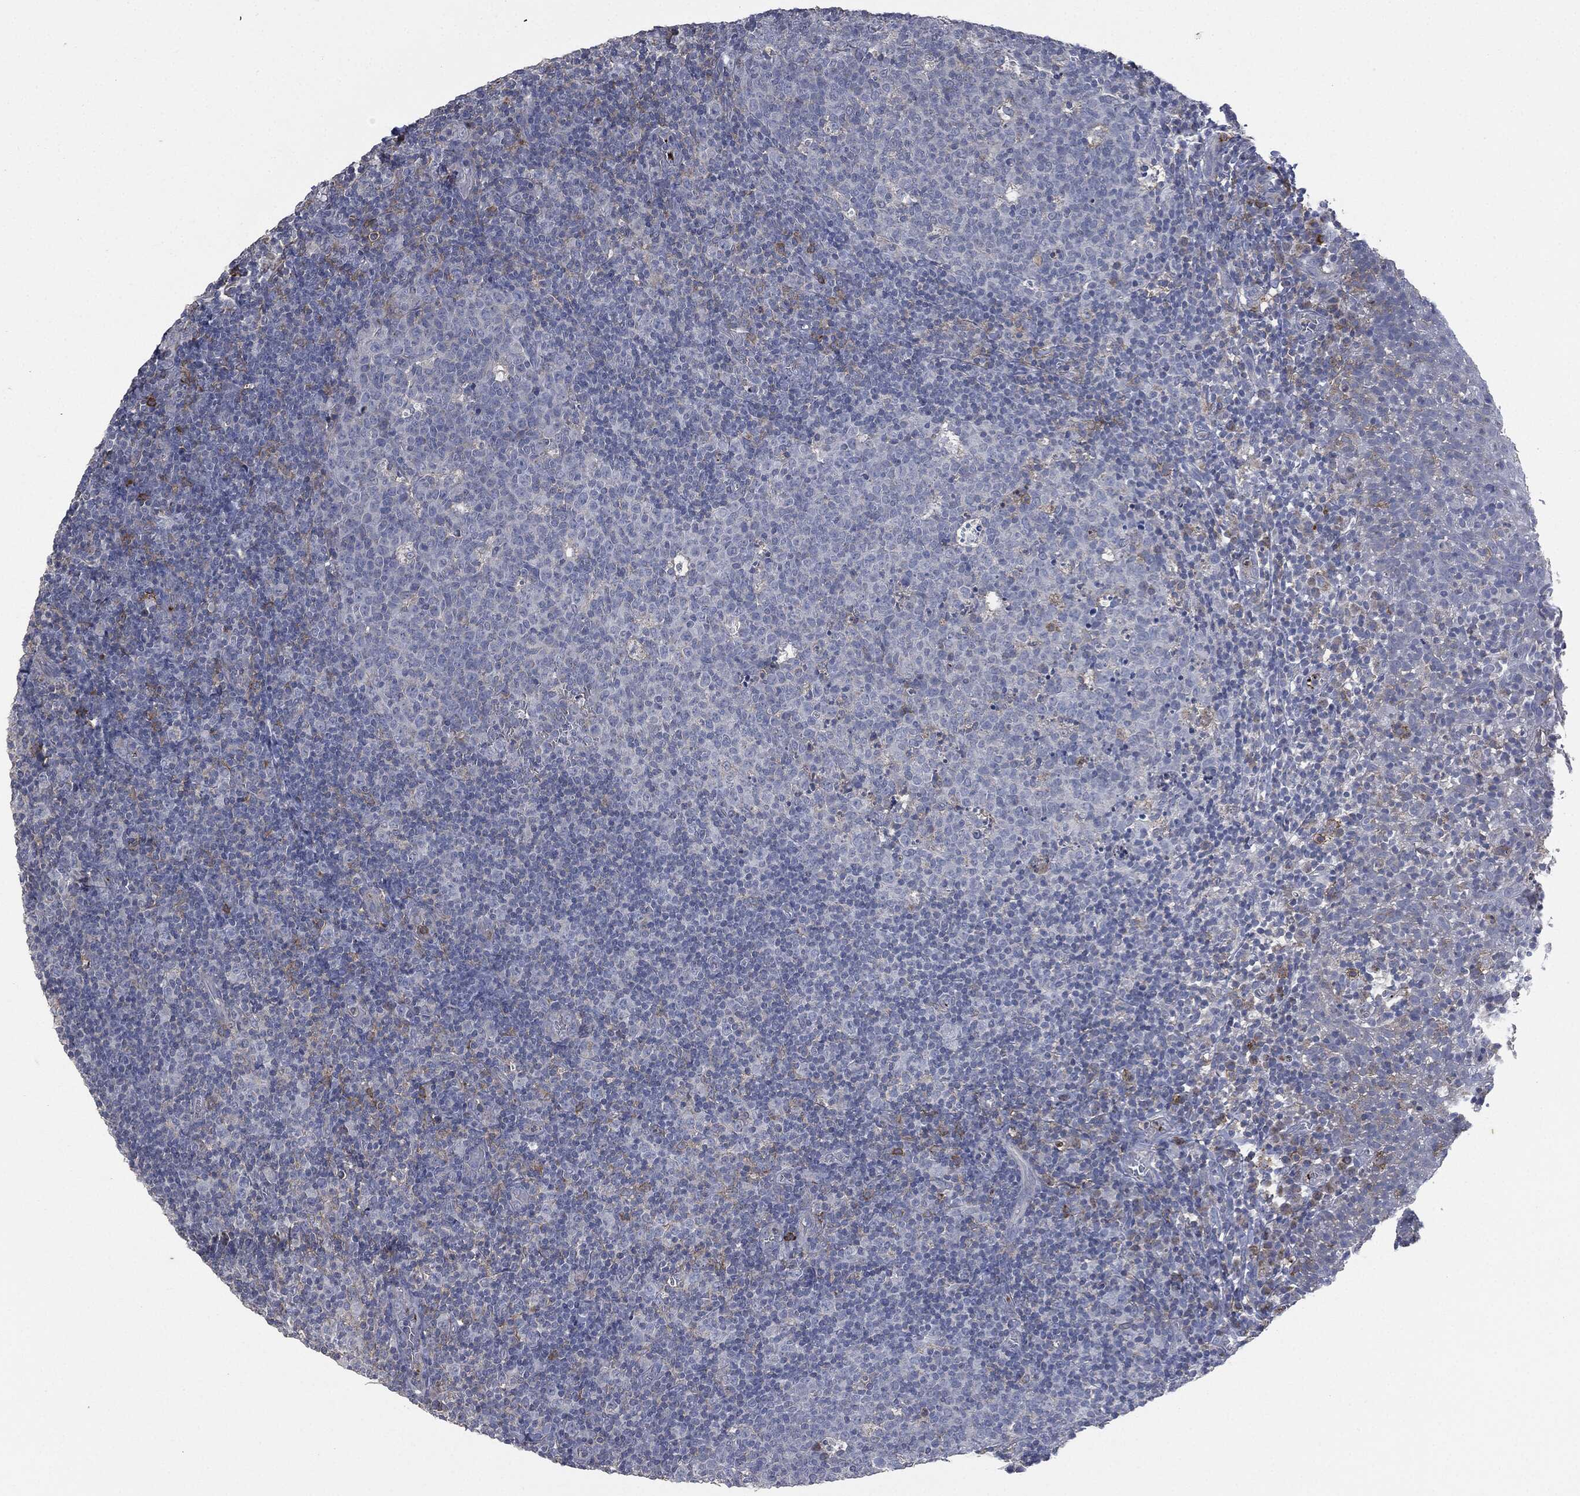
{"staining": {"intensity": "negative", "quantity": "none", "location": "none"}, "tissue": "tonsil", "cell_type": "Germinal center cells", "image_type": "normal", "snomed": [{"axis": "morphology", "description": "Normal tissue, NOS"}, {"axis": "topography", "description": "Tonsil"}], "caption": "The micrograph shows no significant expression in germinal center cells of tonsil. (IHC, brightfield microscopy, high magnification).", "gene": "CD33", "patient": {"sex": "female", "age": 5}}